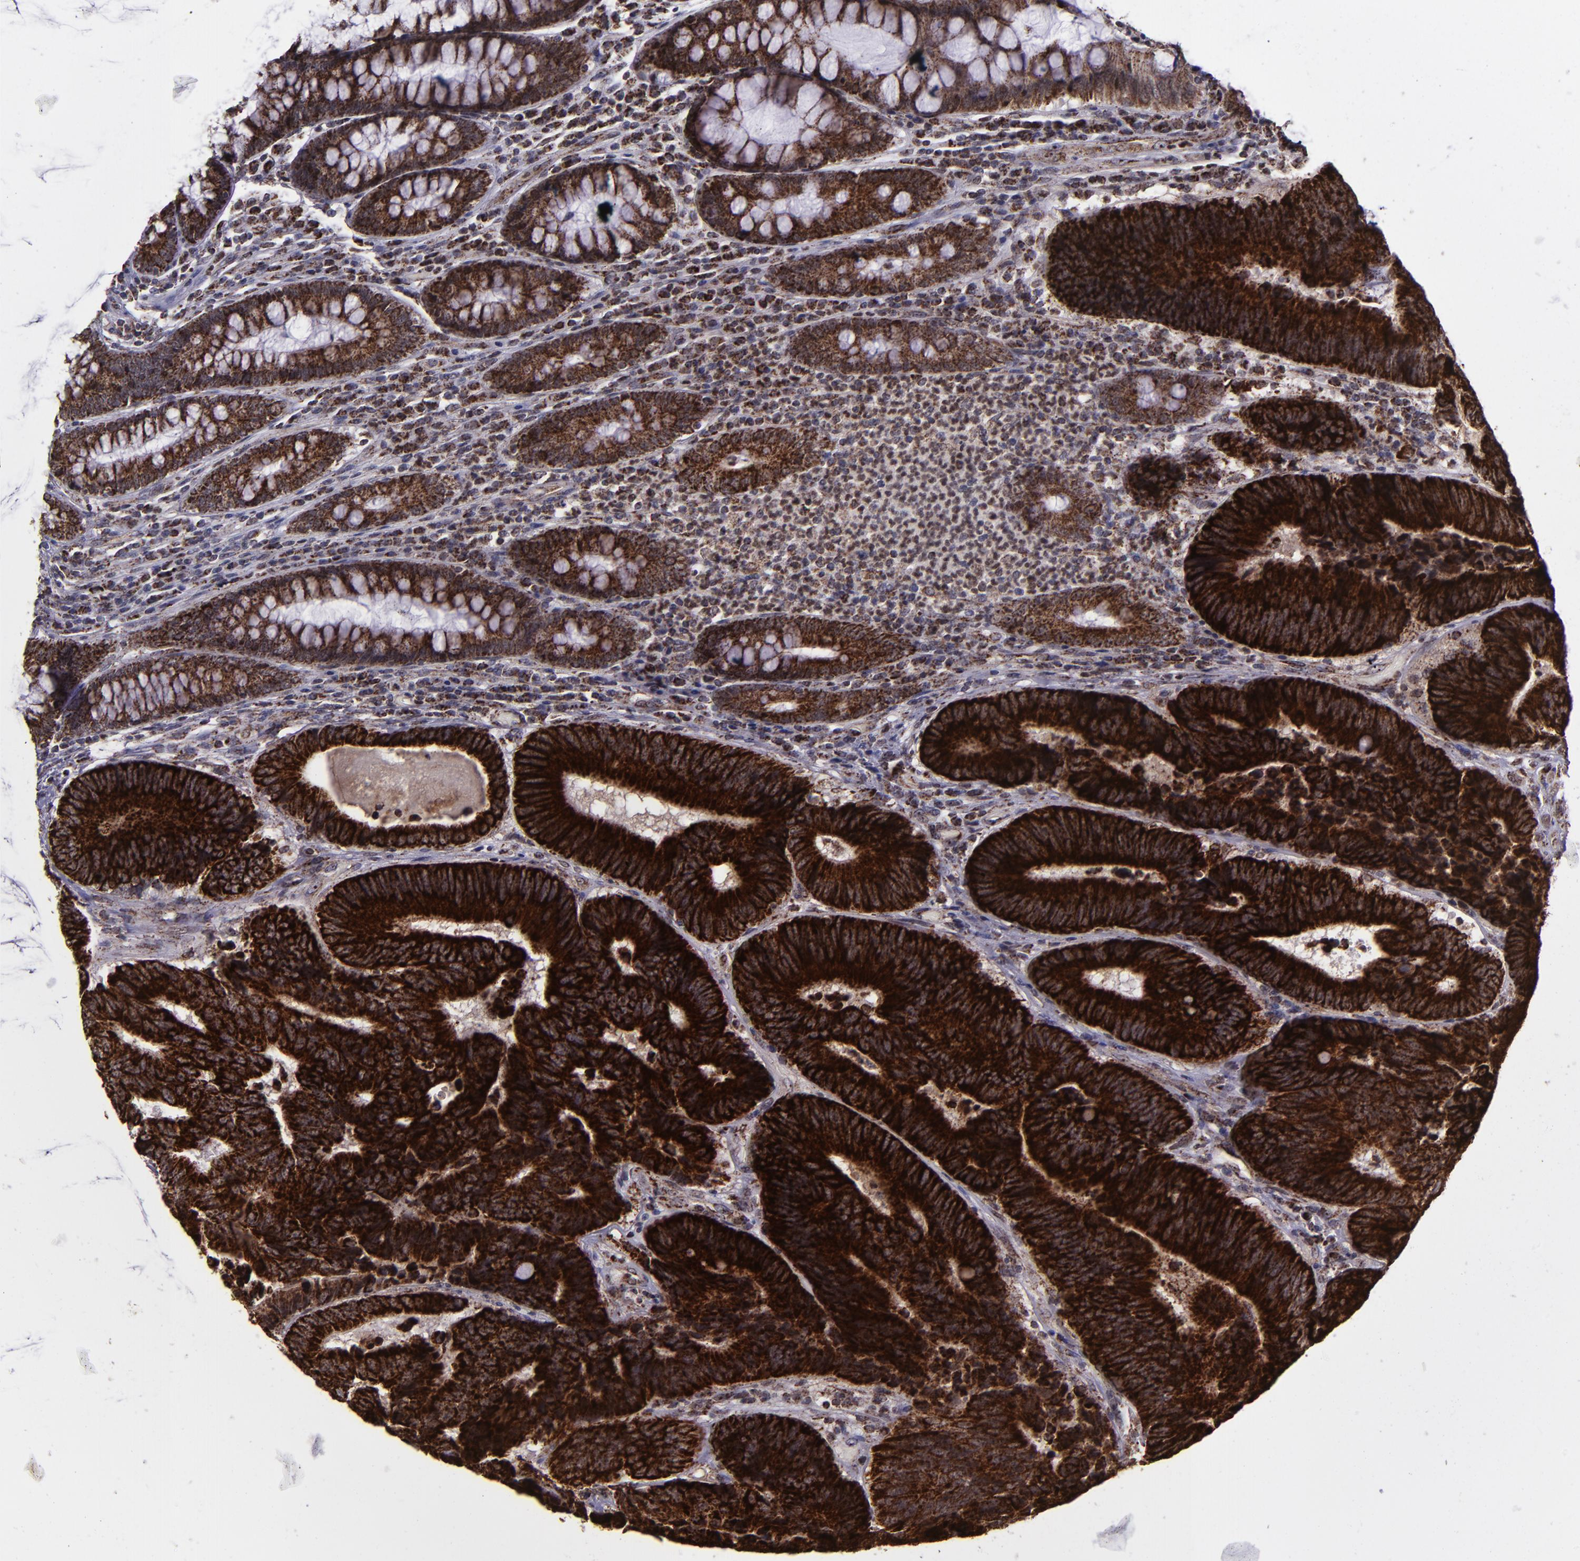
{"staining": {"intensity": "strong", "quantity": ">75%", "location": "cytoplasmic/membranous"}, "tissue": "colorectal cancer", "cell_type": "Tumor cells", "image_type": "cancer", "snomed": [{"axis": "morphology", "description": "Normal tissue, NOS"}, {"axis": "morphology", "description": "Adenocarcinoma, NOS"}, {"axis": "topography", "description": "Colon"}], "caption": "Adenocarcinoma (colorectal) stained for a protein shows strong cytoplasmic/membranous positivity in tumor cells. (Brightfield microscopy of DAB IHC at high magnification).", "gene": "LONP1", "patient": {"sex": "female", "age": 78}}